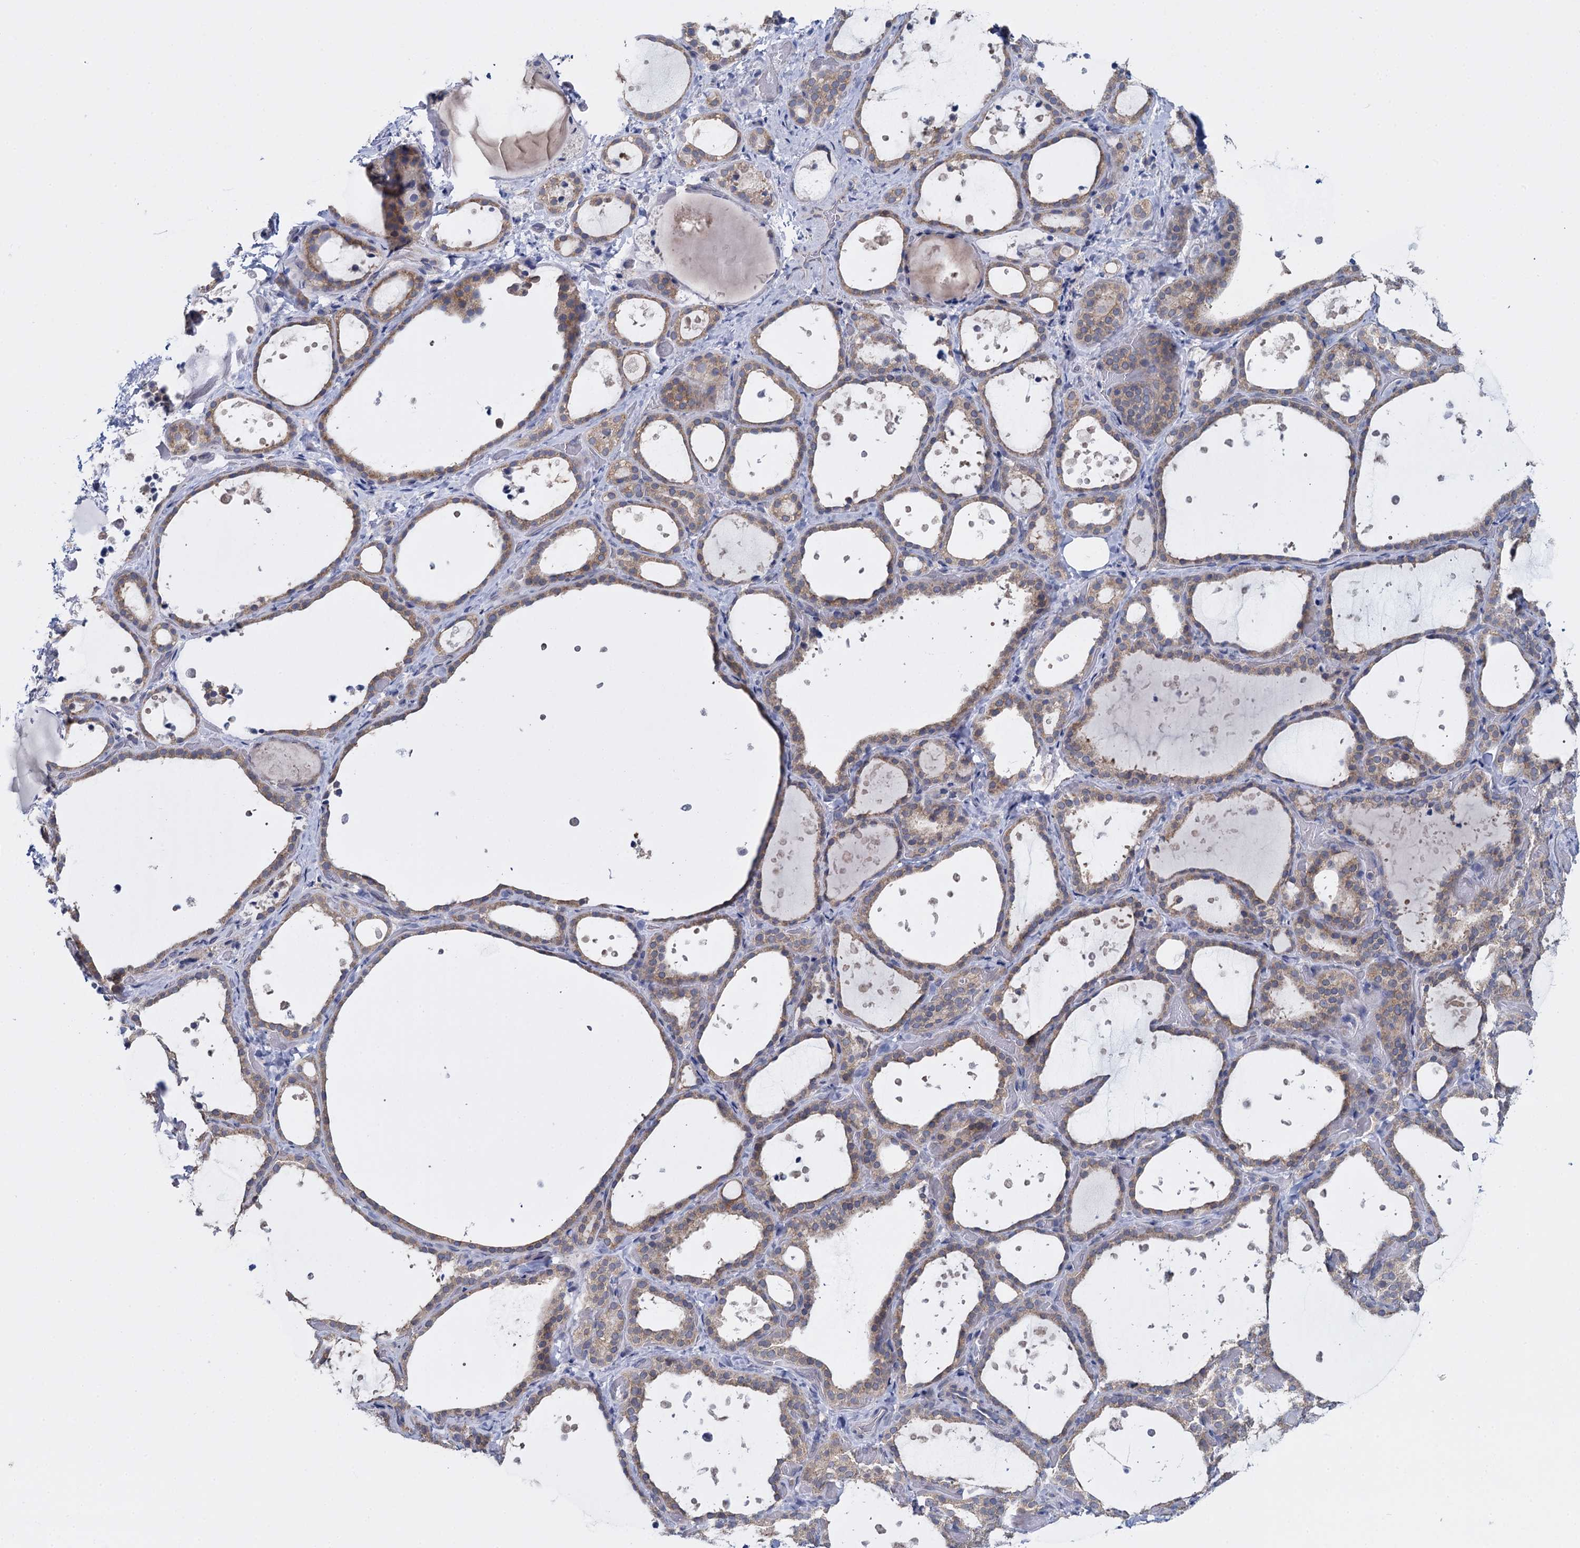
{"staining": {"intensity": "weak", "quantity": "25%-75%", "location": "cytoplasmic/membranous"}, "tissue": "thyroid gland", "cell_type": "Glandular cells", "image_type": "normal", "snomed": [{"axis": "morphology", "description": "Normal tissue, NOS"}, {"axis": "topography", "description": "Thyroid gland"}], "caption": "Thyroid gland stained for a protein (brown) exhibits weak cytoplasmic/membranous positive positivity in about 25%-75% of glandular cells.", "gene": "GSTM2", "patient": {"sex": "female", "age": 44}}